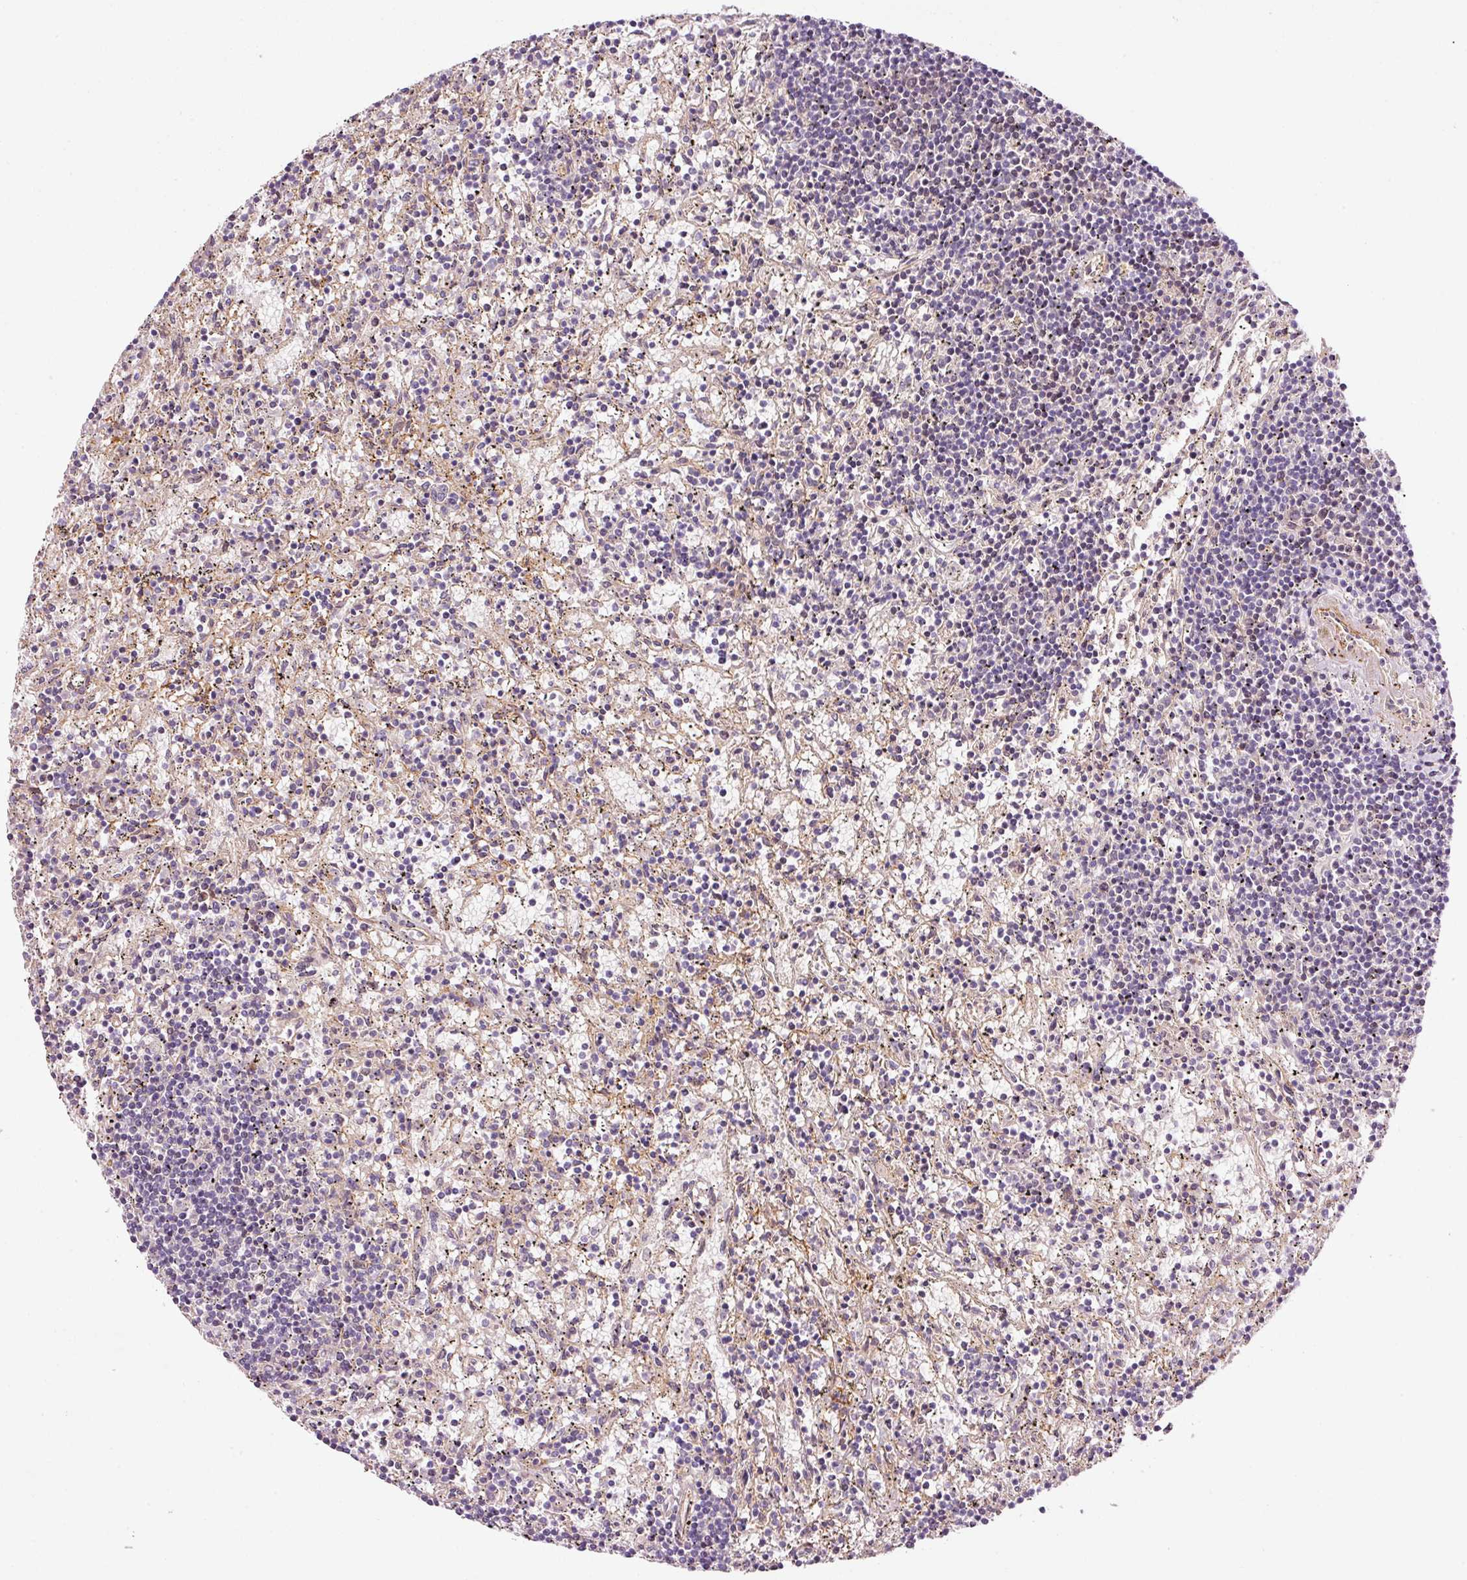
{"staining": {"intensity": "negative", "quantity": "none", "location": "none"}, "tissue": "lymphoma", "cell_type": "Tumor cells", "image_type": "cancer", "snomed": [{"axis": "morphology", "description": "Malignant lymphoma, non-Hodgkin's type, Low grade"}, {"axis": "topography", "description": "Spleen"}], "caption": "Tumor cells are negative for protein expression in human lymphoma.", "gene": "ANKRD20A1", "patient": {"sex": "male", "age": 76}}